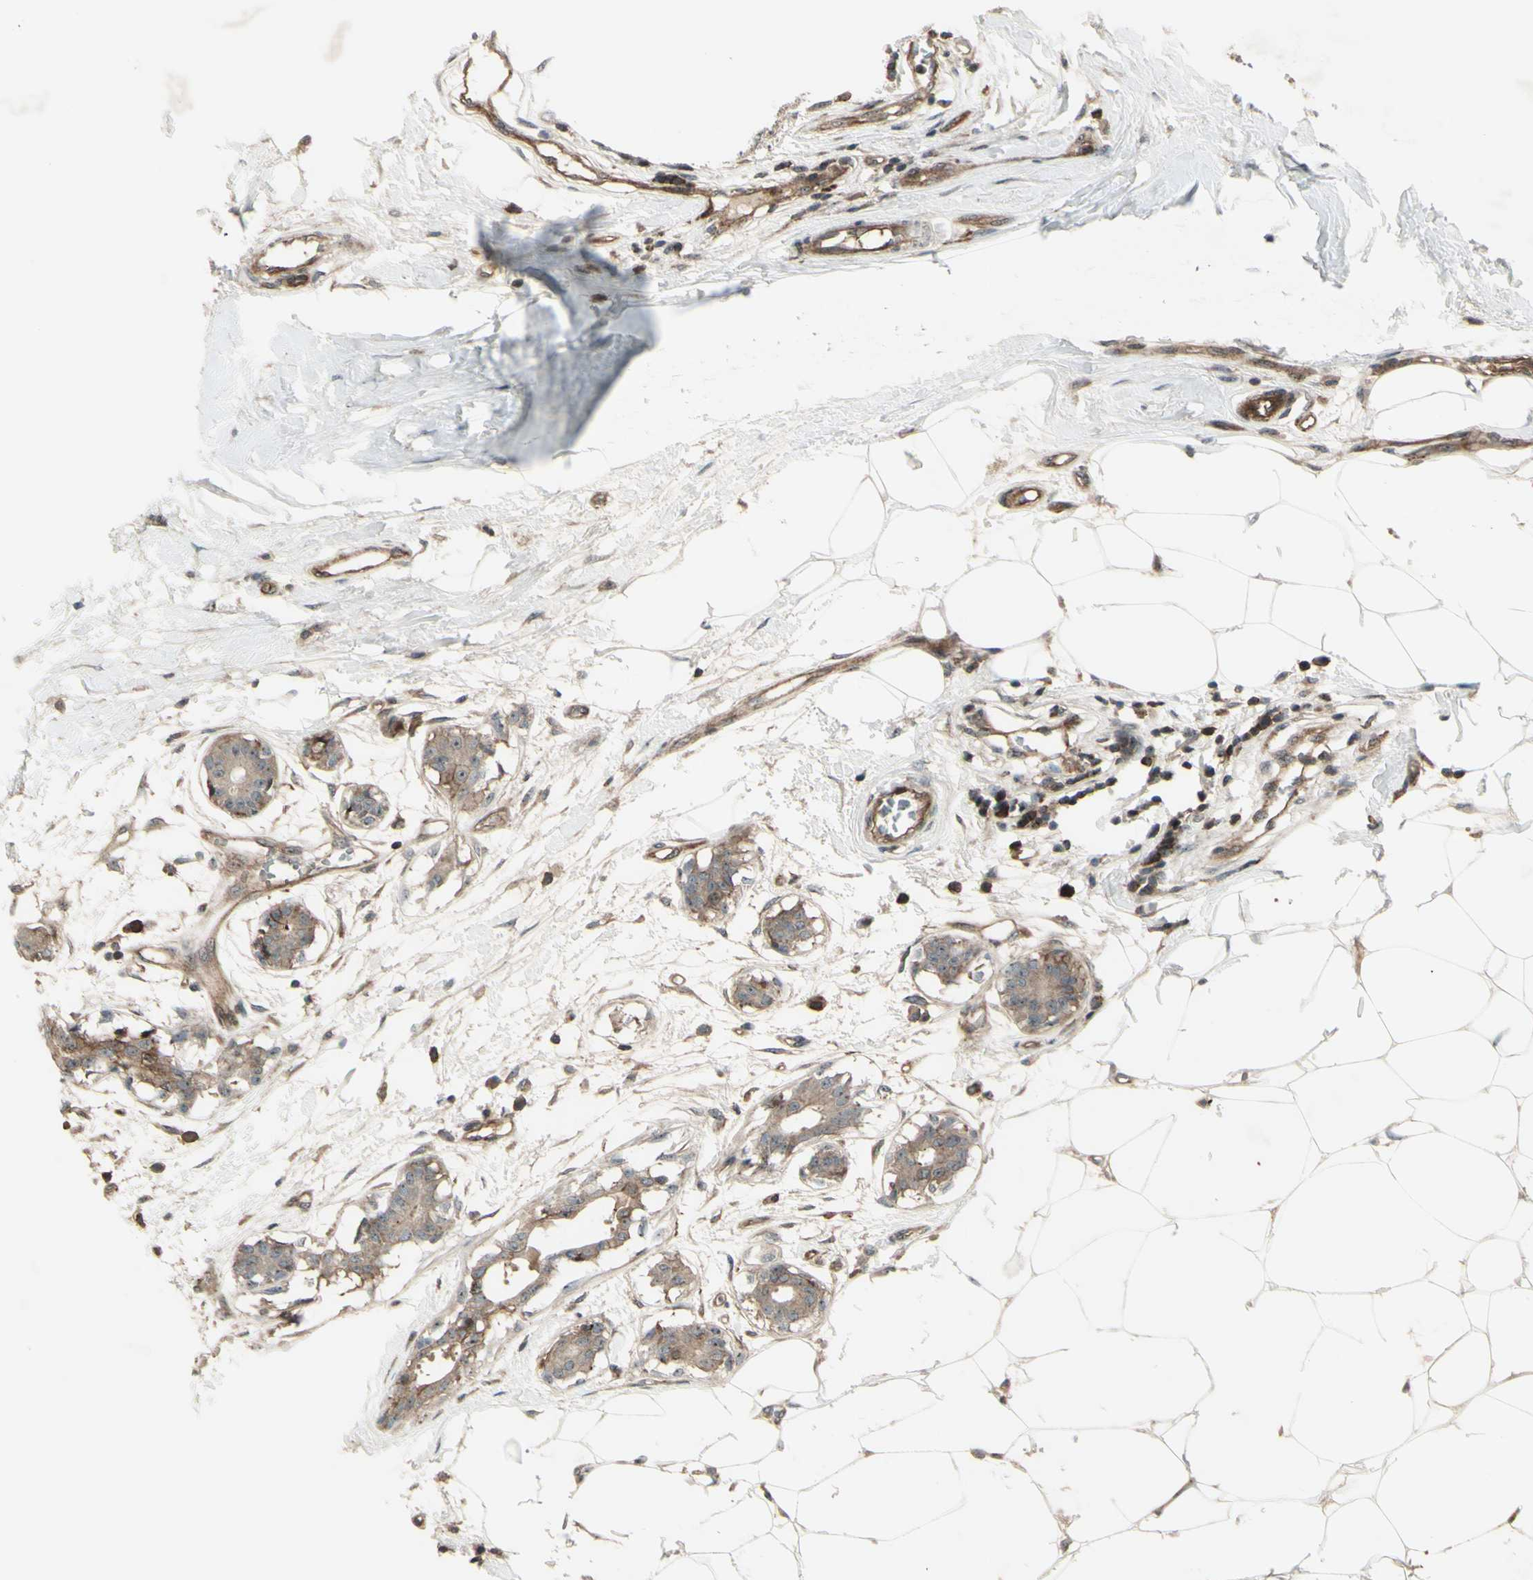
{"staining": {"intensity": "moderate", "quantity": ">75%", "location": "cytoplasmic/membranous"}, "tissue": "breast cancer", "cell_type": "Tumor cells", "image_type": "cancer", "snomed": [{"axis": "morphology", "description": "Duct carcinoma"}, {"axis": "topography", "description": "Breast"}], "caption": "DAB immunohistochemical staining of human breast cancer displays moderate cytoplasmic/membranous protein expression in approximately >75% of tumor cells. (DAB IHC with brightfield microscopy, high magnification).", "gene": "FXYD5", "patient": {"sex": "female", "age": 40}}